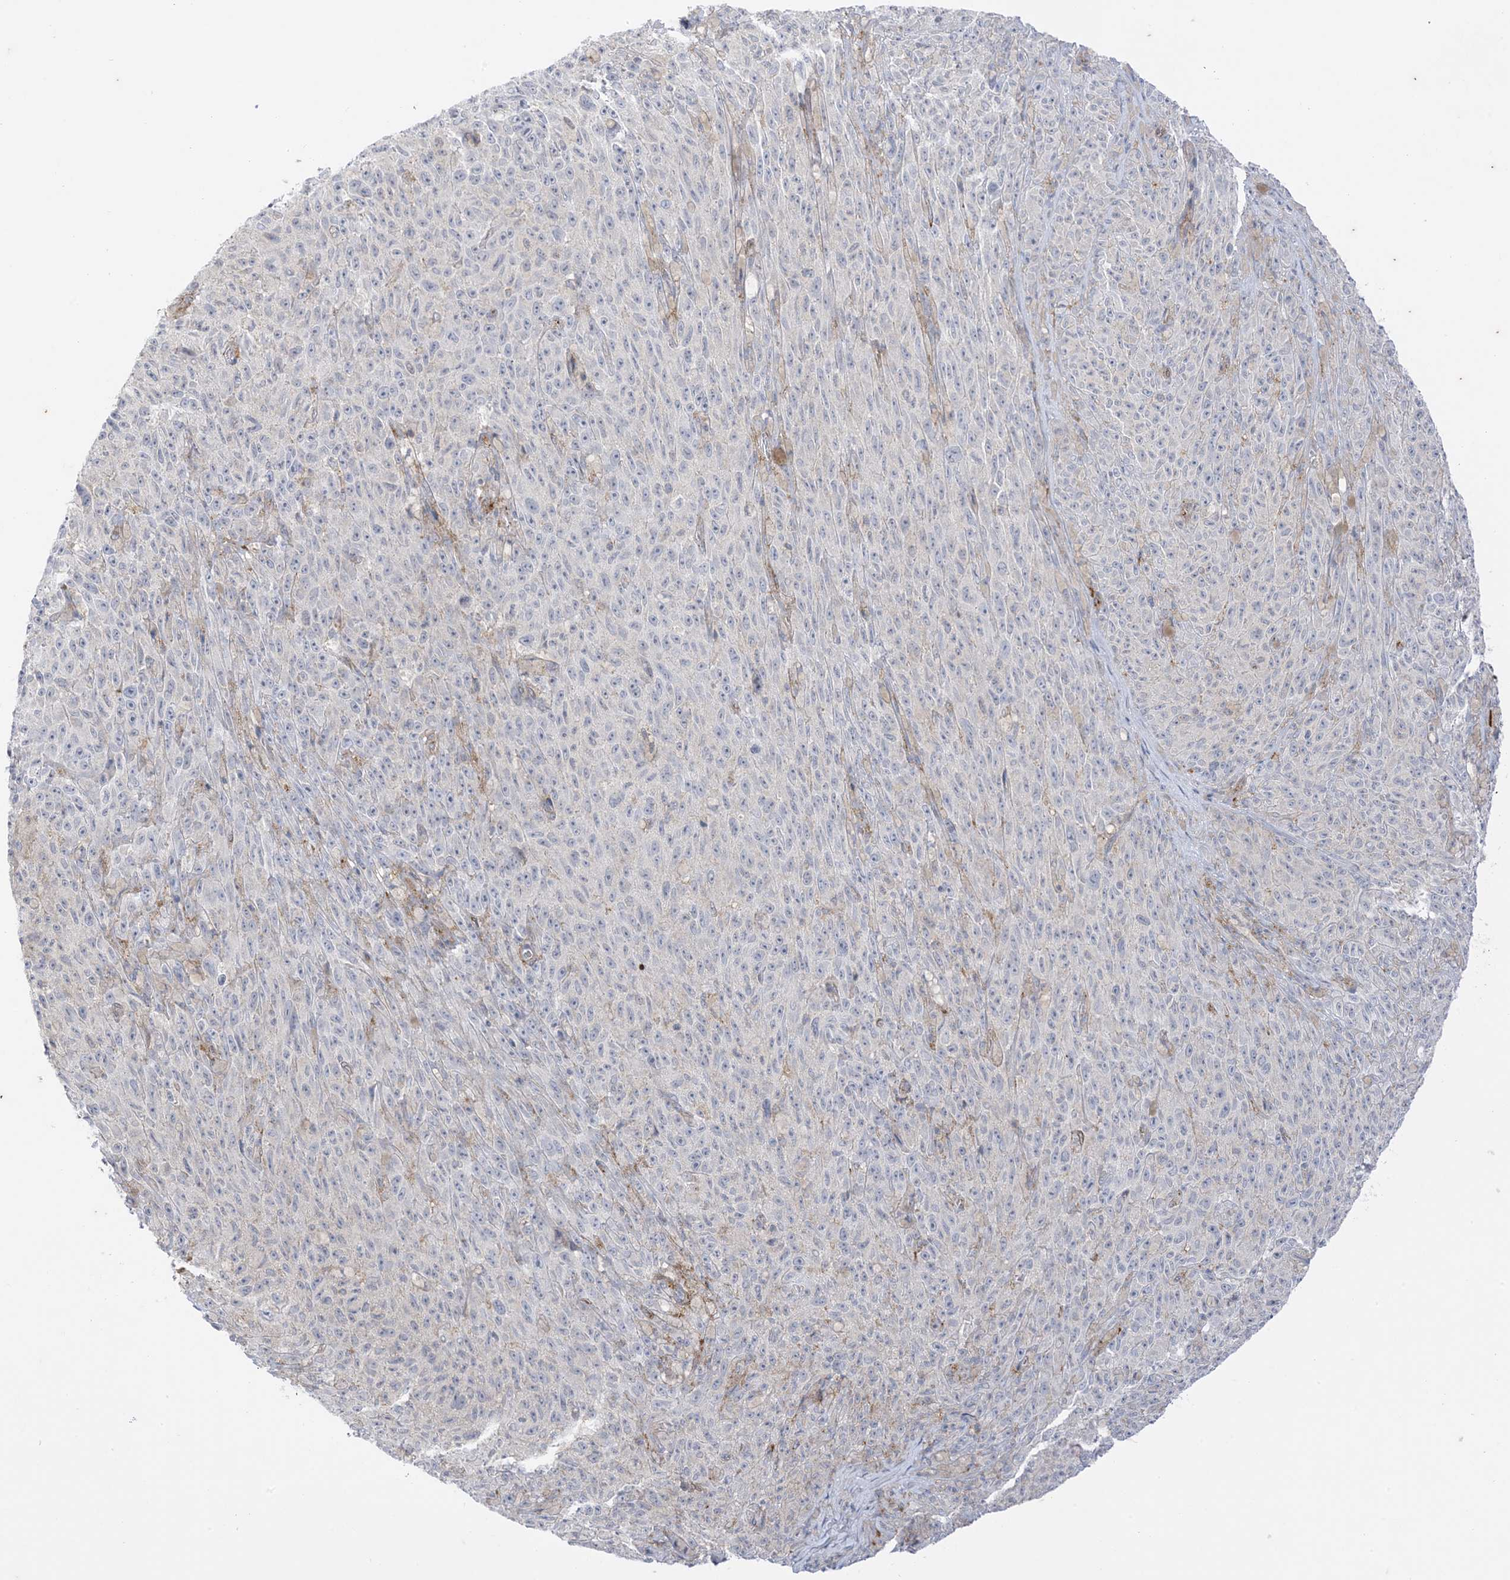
{"staining": {"intensity": "negative", "quantity": "none", "location": "none"}, "tissue": "melanoma", "cell_type": "Tumor cells", "image_type": "cancer", "snomed": [{"axis": "morphology", "description": "Malignant melanoma, NOS"}, {"axis": "topography", "description": "Skin"}], "caption": "Tumor cells show no significant expression in melanoma. (Brightfield microscopy of DAB (3,3'-diaminobenzidine) immunohistochemistry (IHC) at high magnification).", "gene": "RAC1", "patient": {"sex": "female", "age": 82}}